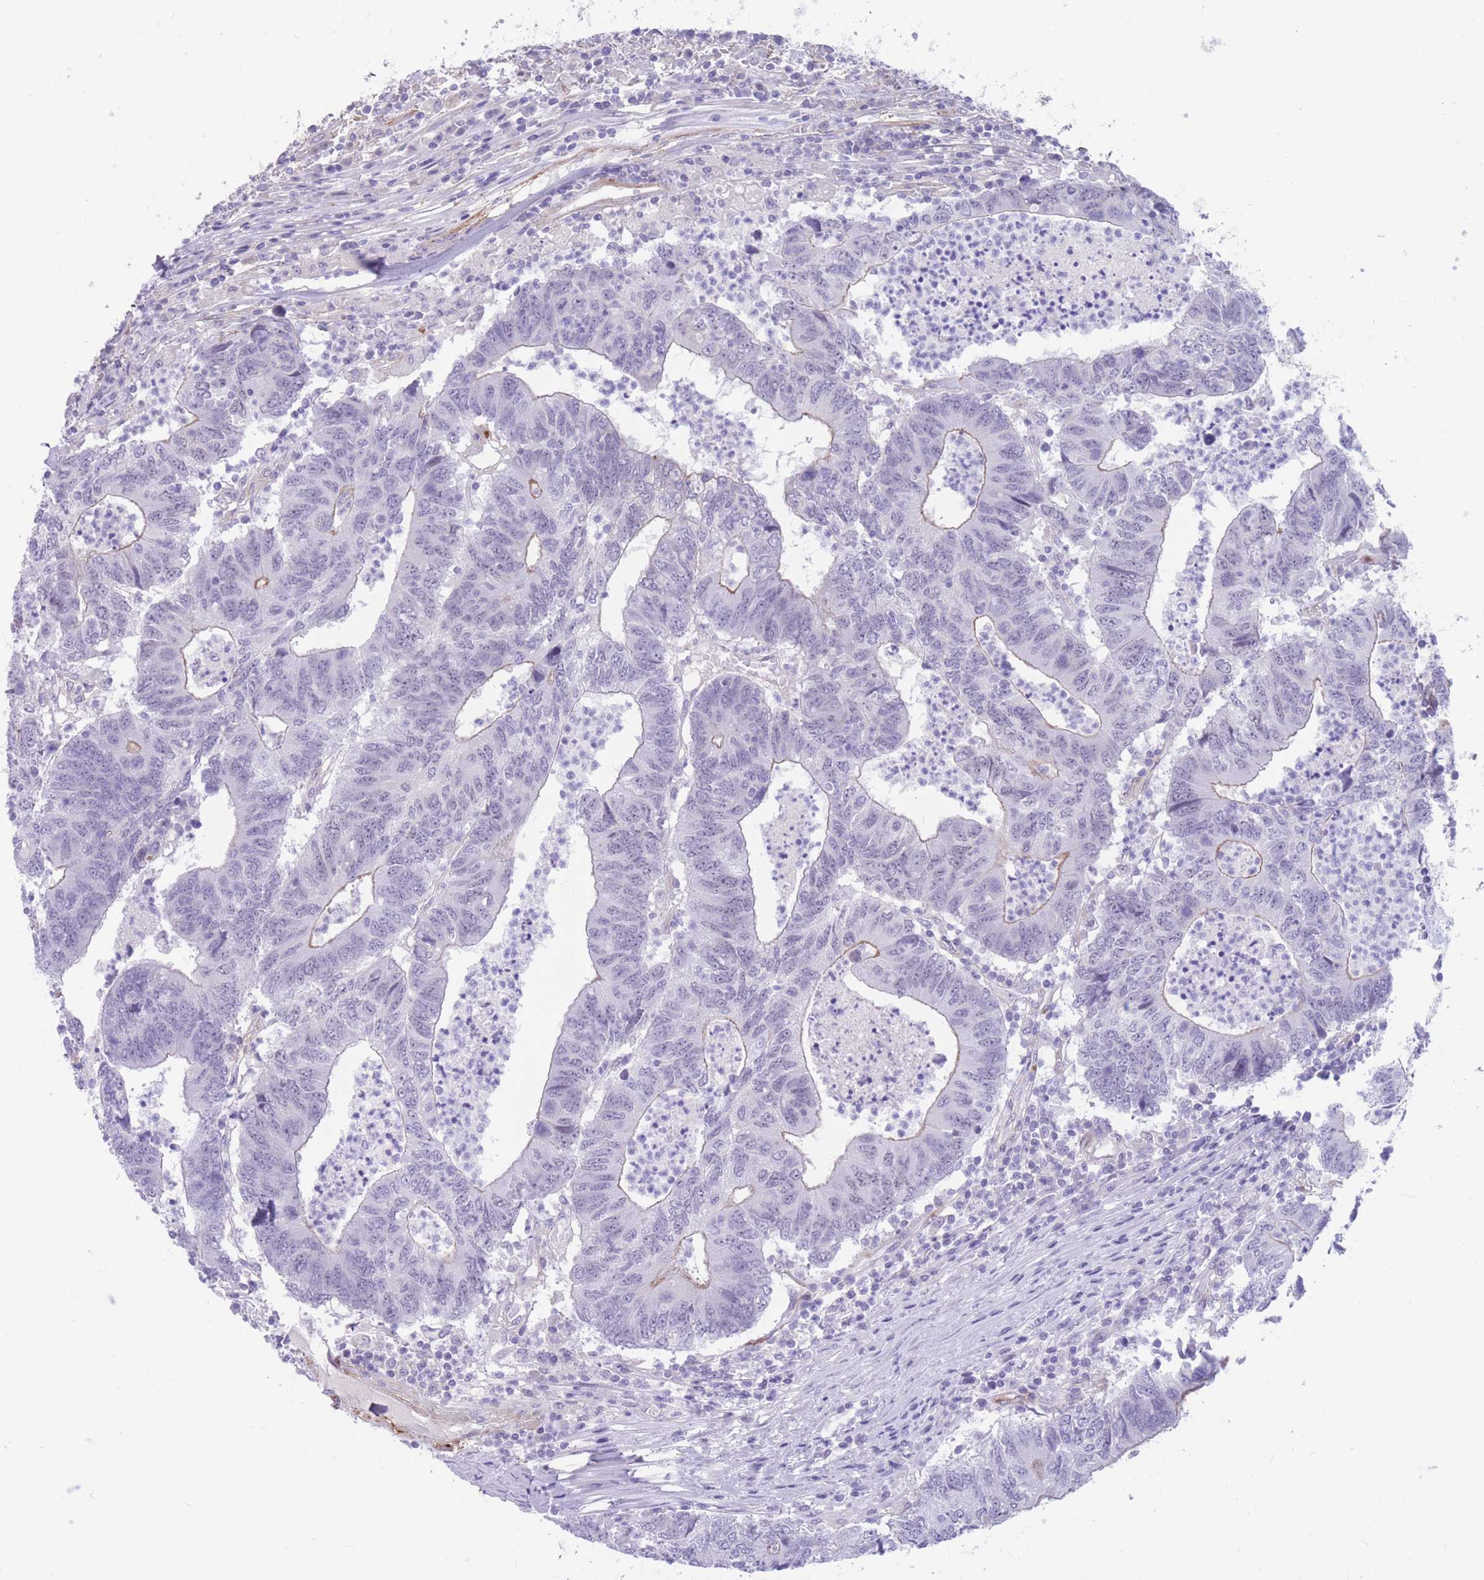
{"staining": {"intensity": "negative", "quantity": "none", "location": "none"}, "tissue": "colorectal cancer", "cell_type": "Tumor cells", "image_type": "cancer", "snomed": [{"axis": "morphology", "description": "Adenocarcinoma, NOS"}, {"axis": "topography", "description": "Colon"}], "caption": "This is a micrograph of immunohistochemistry staining of adenocarcinoma (colorectal), which shows no staining in tumor cells. (DAB (3,3'-diaminobenzidine) IHC, high magnification).", "gene": "DPYD", "patient": {"sex": "female", "age": 48}}